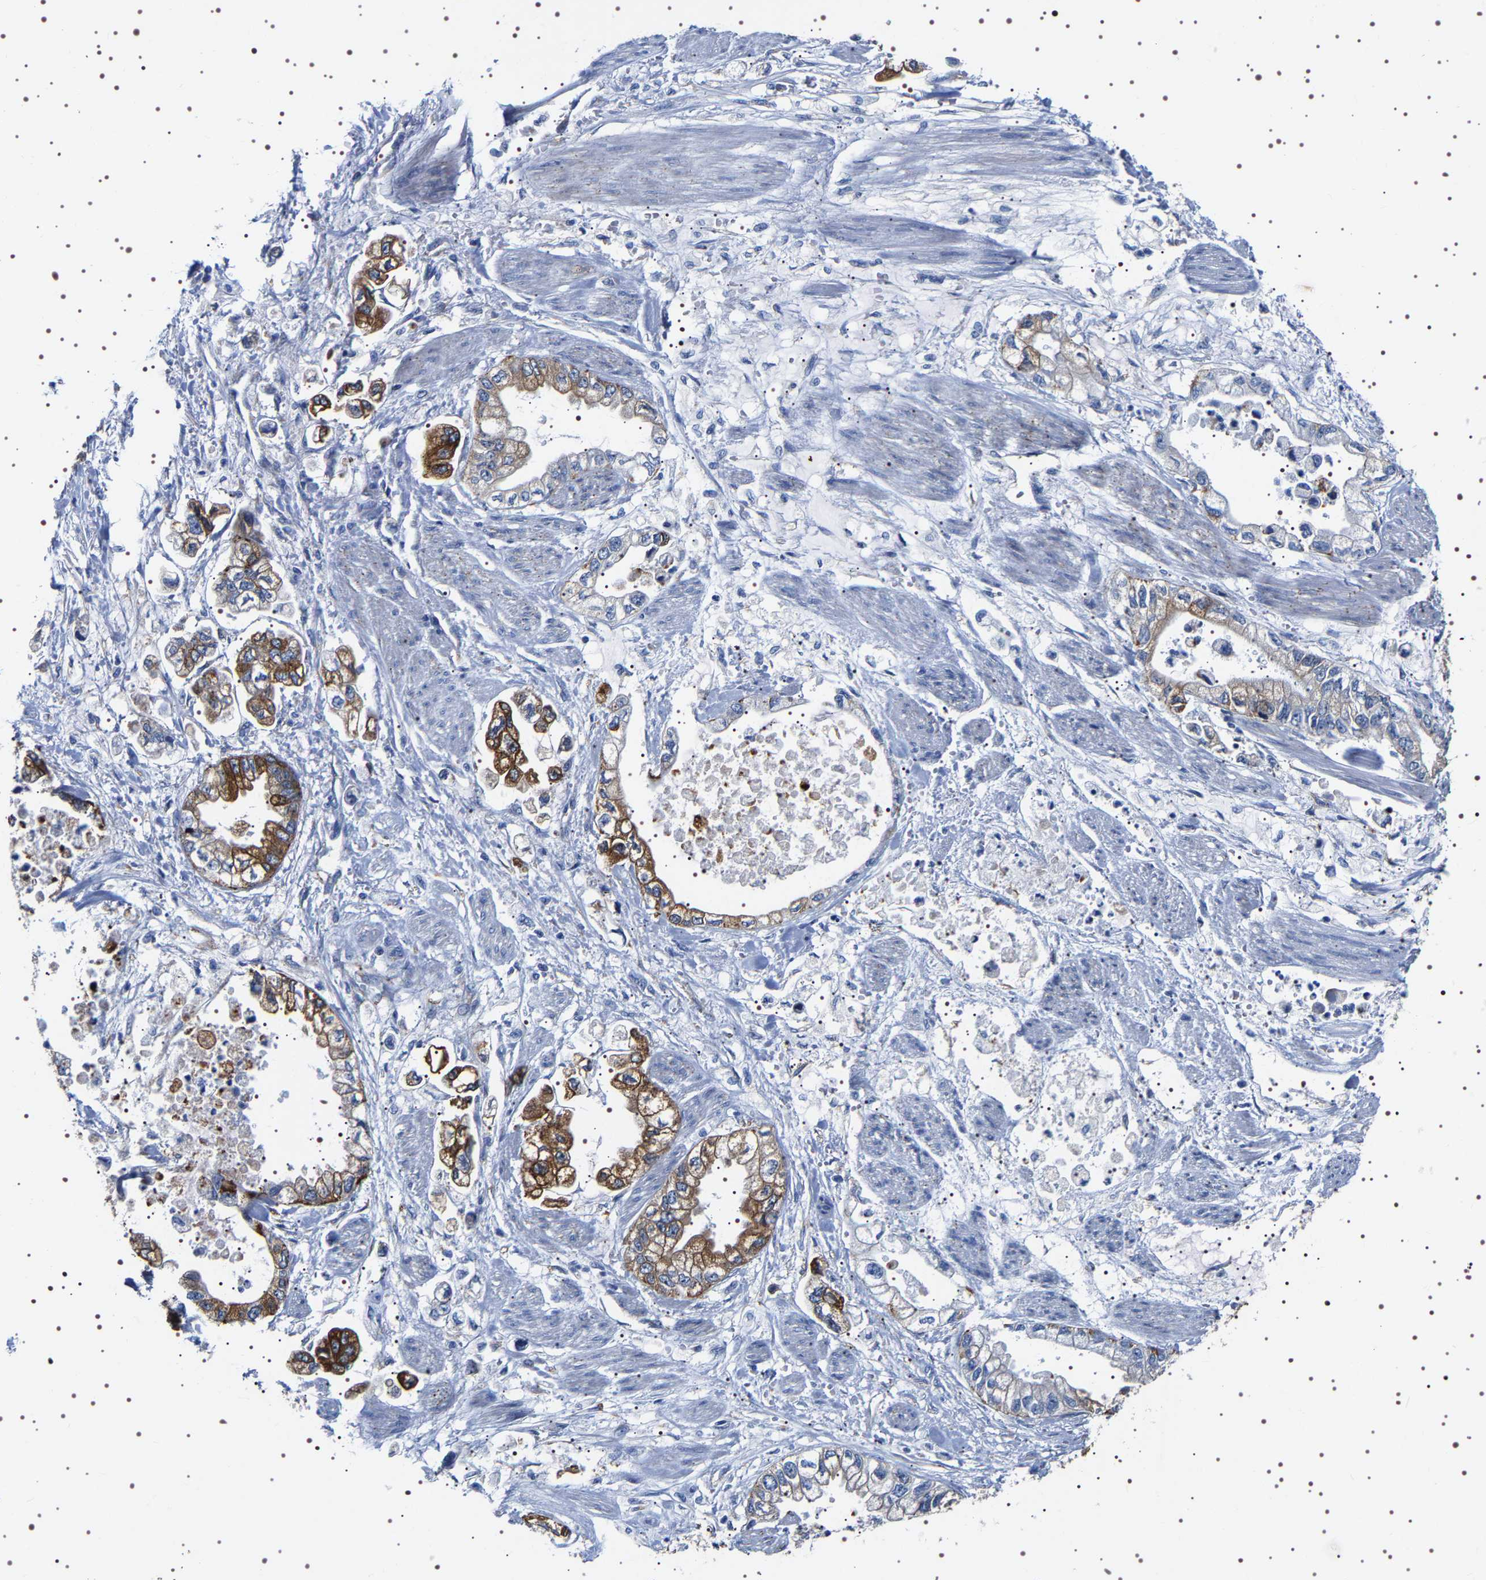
{"staining": {"intensity": "moderate", "quantity": "25%-75%", "location": "cytoplasmic/membranous"}, "tissue": "stomach cancer", "cell_type": "Tumor cells", "image_type": "cancer", "snomed": [{"axis": "morphology", "description": "Normal tissue, NOS"}, {"axis": "morphology", "description": "Adenocarcinoma, NOS"}, {"axis": "topography", "description": "Stomach"}], "caption": "Tumor cells display medium levels of moderate cytoplasmic/membranous expression in approximately 25%-75% of cells in human stomach adenocarcinoma.", "gene": "SQLE", "patient": {"sex": "male", "age": 62}}